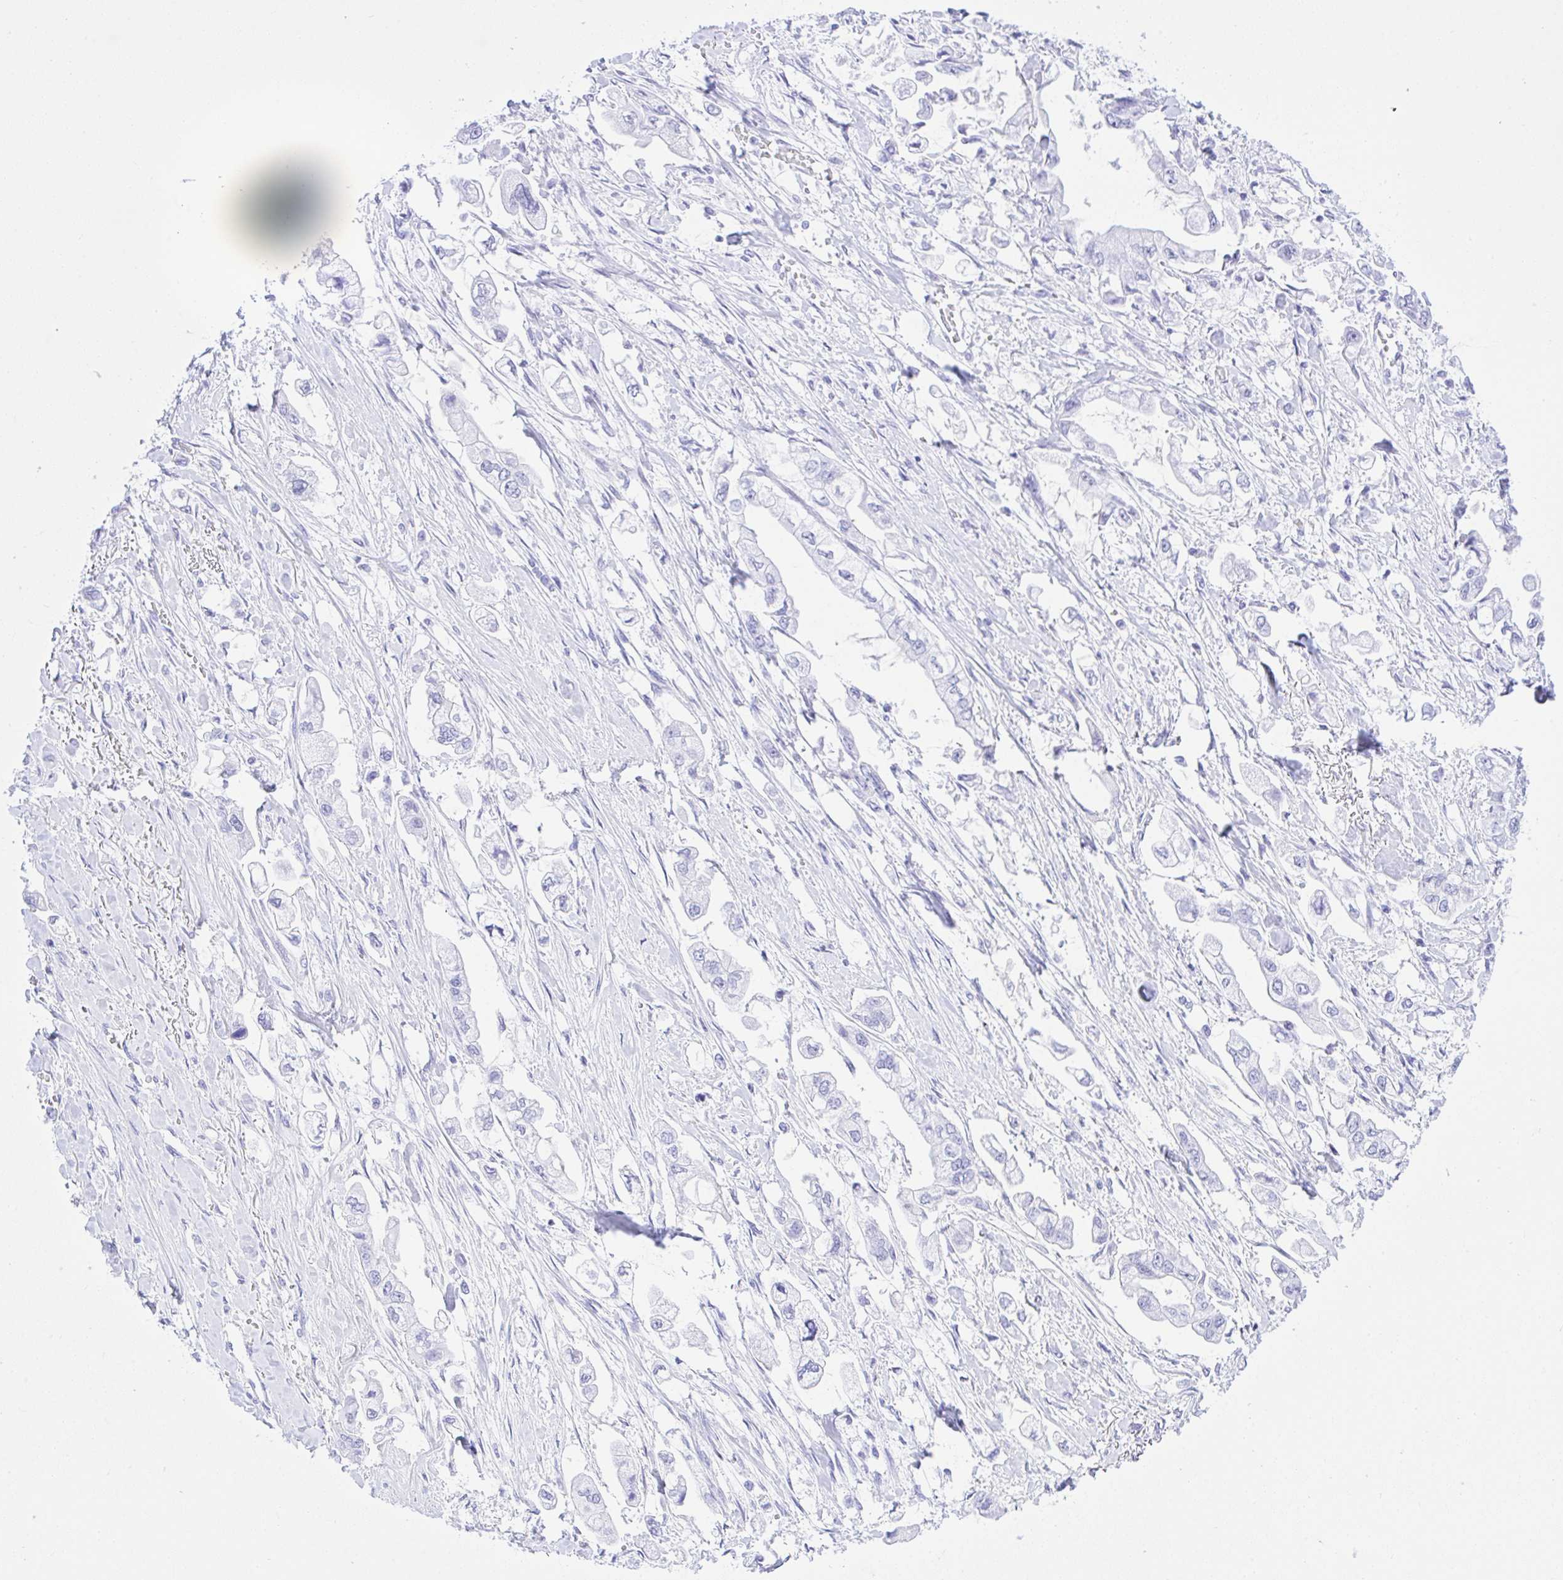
{"staining": {"intensity": "negative", "quantity": "none", "location": "none"}, "tissue": "stomach cancer", "cell_type": "Tumor cells", "image_type": "cancer", "snomed": [{"axis": "morphology", "description": "Adenocarcinoma, NOS"}, {"axis": "topography", "description": "Stomach"}], "caption": "DAB immunohistochemical staining of human stomach cancer (adenocarcinoma) demonstrates no significant expression in tumor cells. (Stains: DAB immunohistochemistry with hematoxylin counter stain, Microscopy: brightfield microscopy at high magnification).", "gene": "SELENOV", "patient": {"sex": "male", "age": 62}}